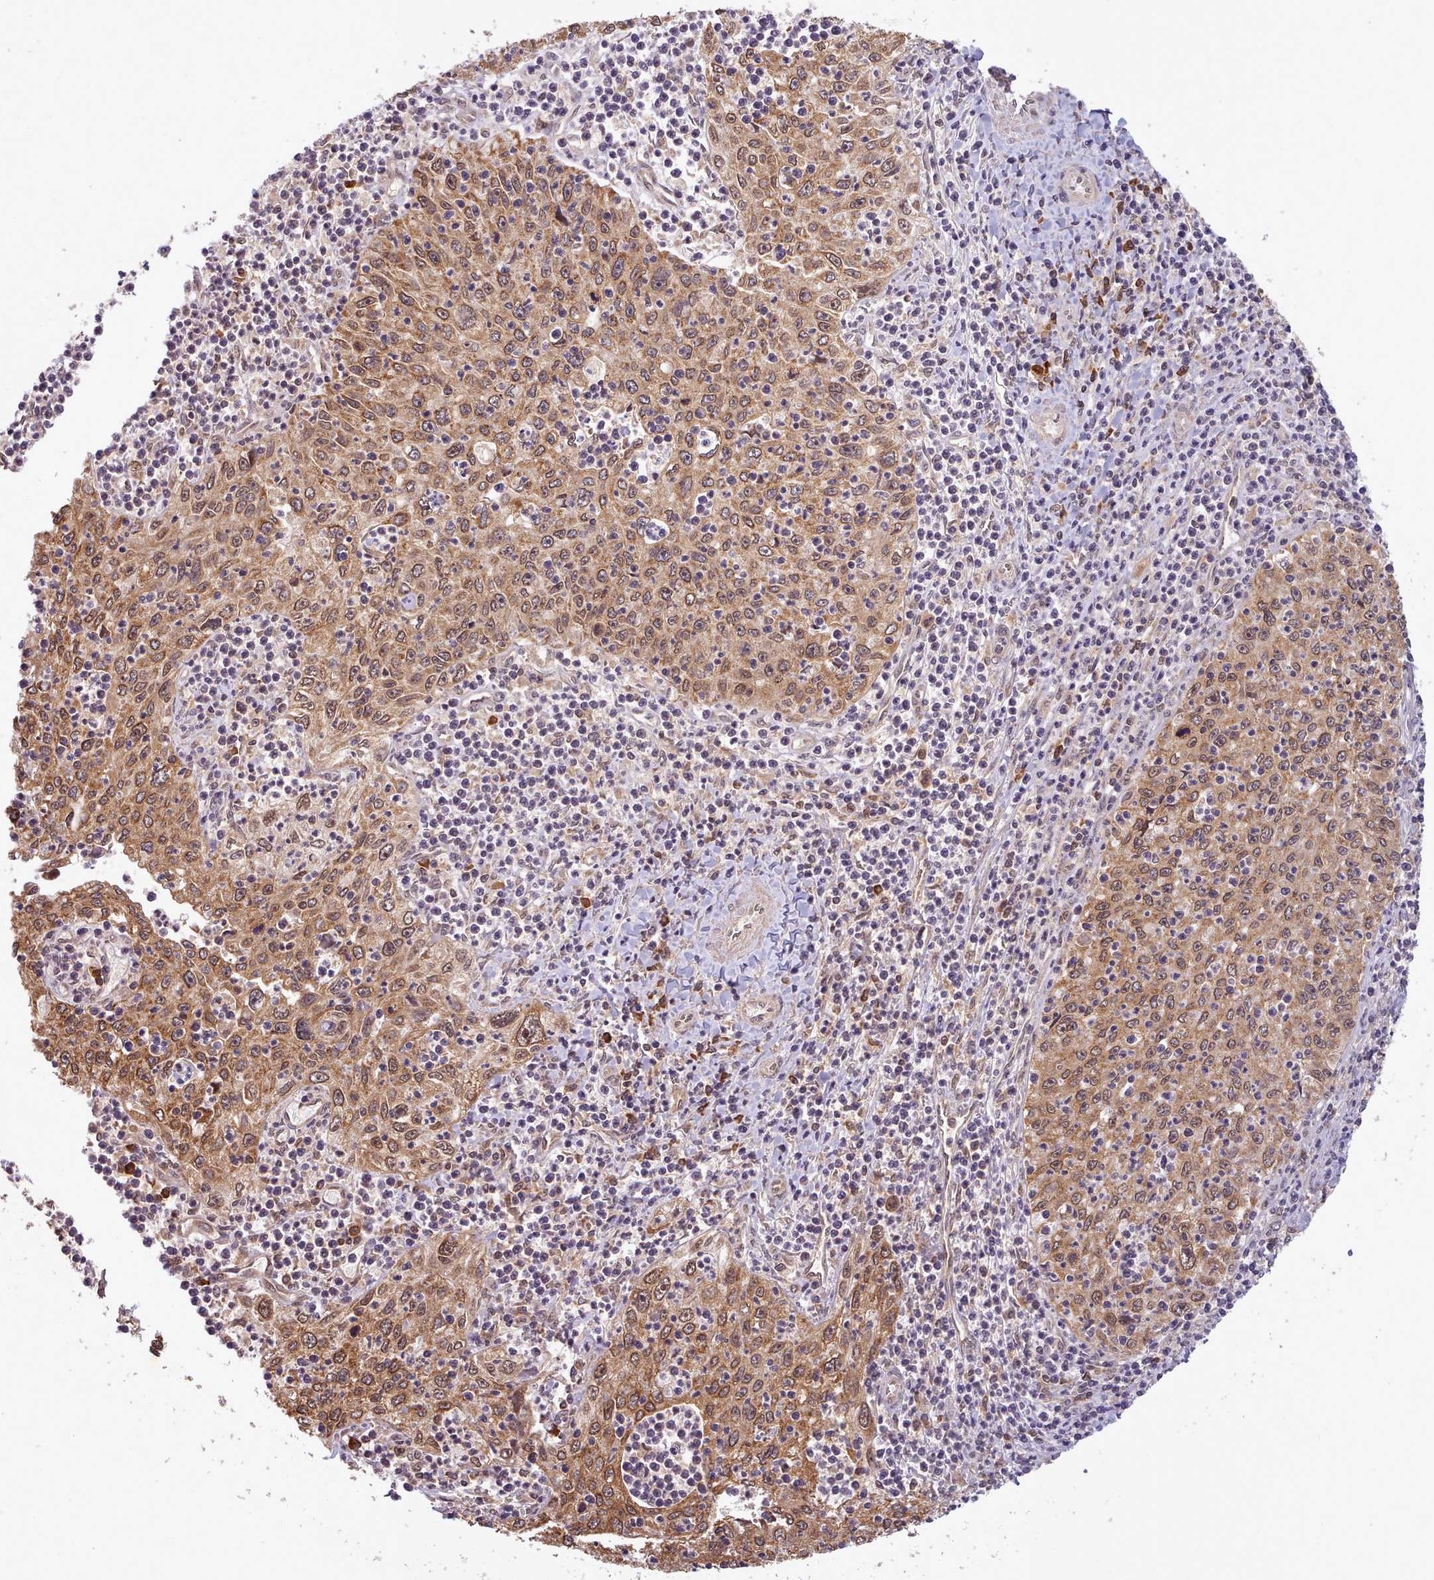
{"staining": {"intensity": "moderate", "quantity": ">75%", "location": "cytoplasmic/membranous,nuclear"}, "tissue": "cervical cancer", "cell_type": "Tumor cells", "image_type": "cancer", "snomed": [{"axis": "morphology", "description": "Squamous cell carcinoma, NOS"}, {"axis": "topography", "description": "Cervix"}], "caption": "The photomicrograph displays staining of cervical cancer (squamous cell carcinoma), revealing moderate cytoplasmic/membranous and nuclear protein positivity (brown color) within tumor cells.", "gene": "PIP4P1", "patient": {"sex": "female", "age": 30}}